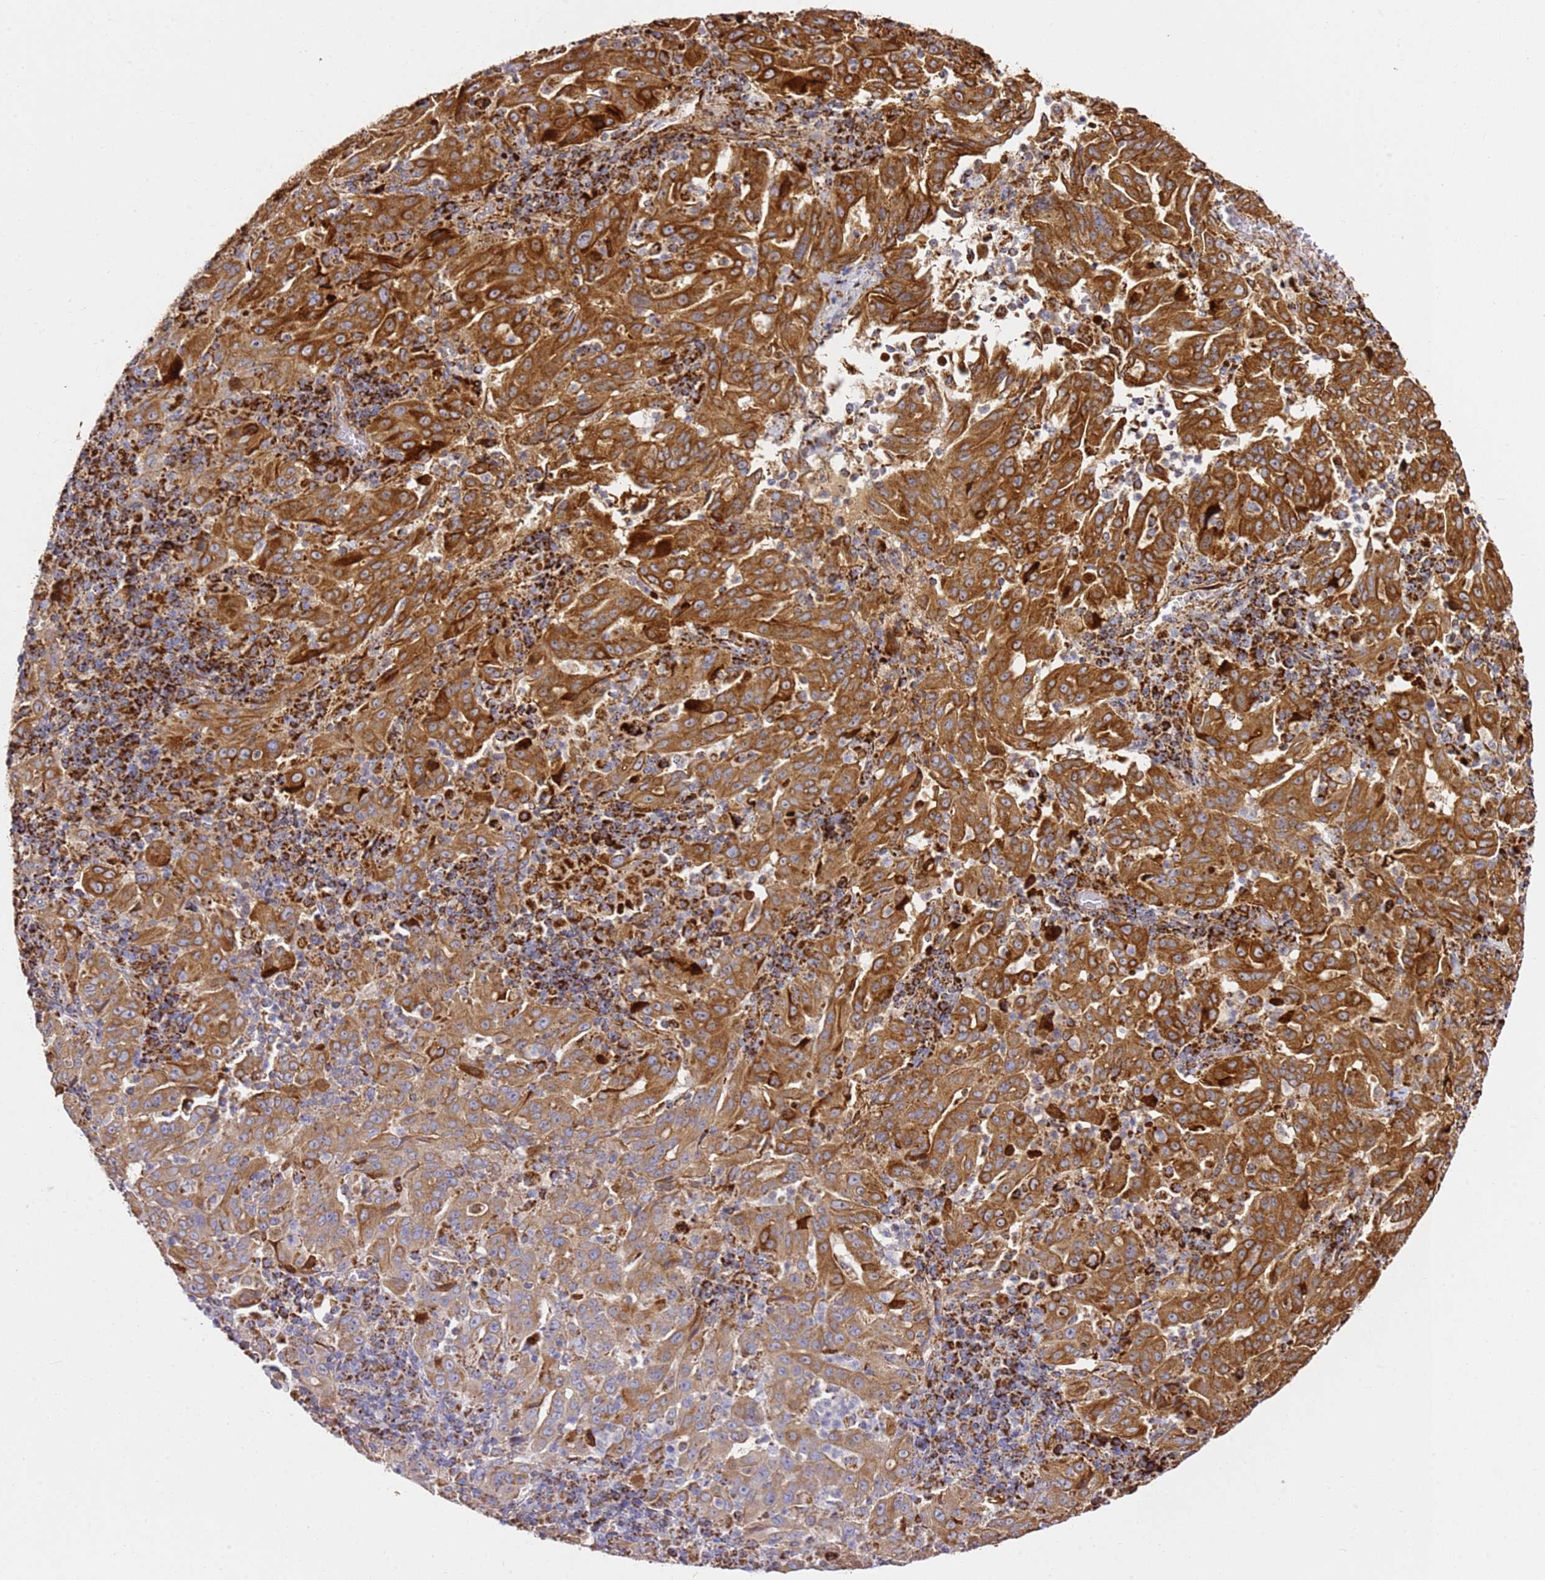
{"staining": {"intensity": "strong", "quantity": ">75%", "location": "cytoplasmic/membranous"}, "tissue": "pancreatic cancer", "cell_type": "Tumor cells", "image_type": "cancer", "snomed": [{"axis": "morphology", "description": "Adenocarcinoma, NOS"}, {"axis": "topography", "description": "Pancreas"}], "caption": "This is an image of immunohistochemistry staining of adenocarcinoma (pancreatic), which shows strong positivity in the cytoplasmic/membranous of tumor cells.", "gene": "NDUFA3", "patient": {"sex": "male", "age": 63}}